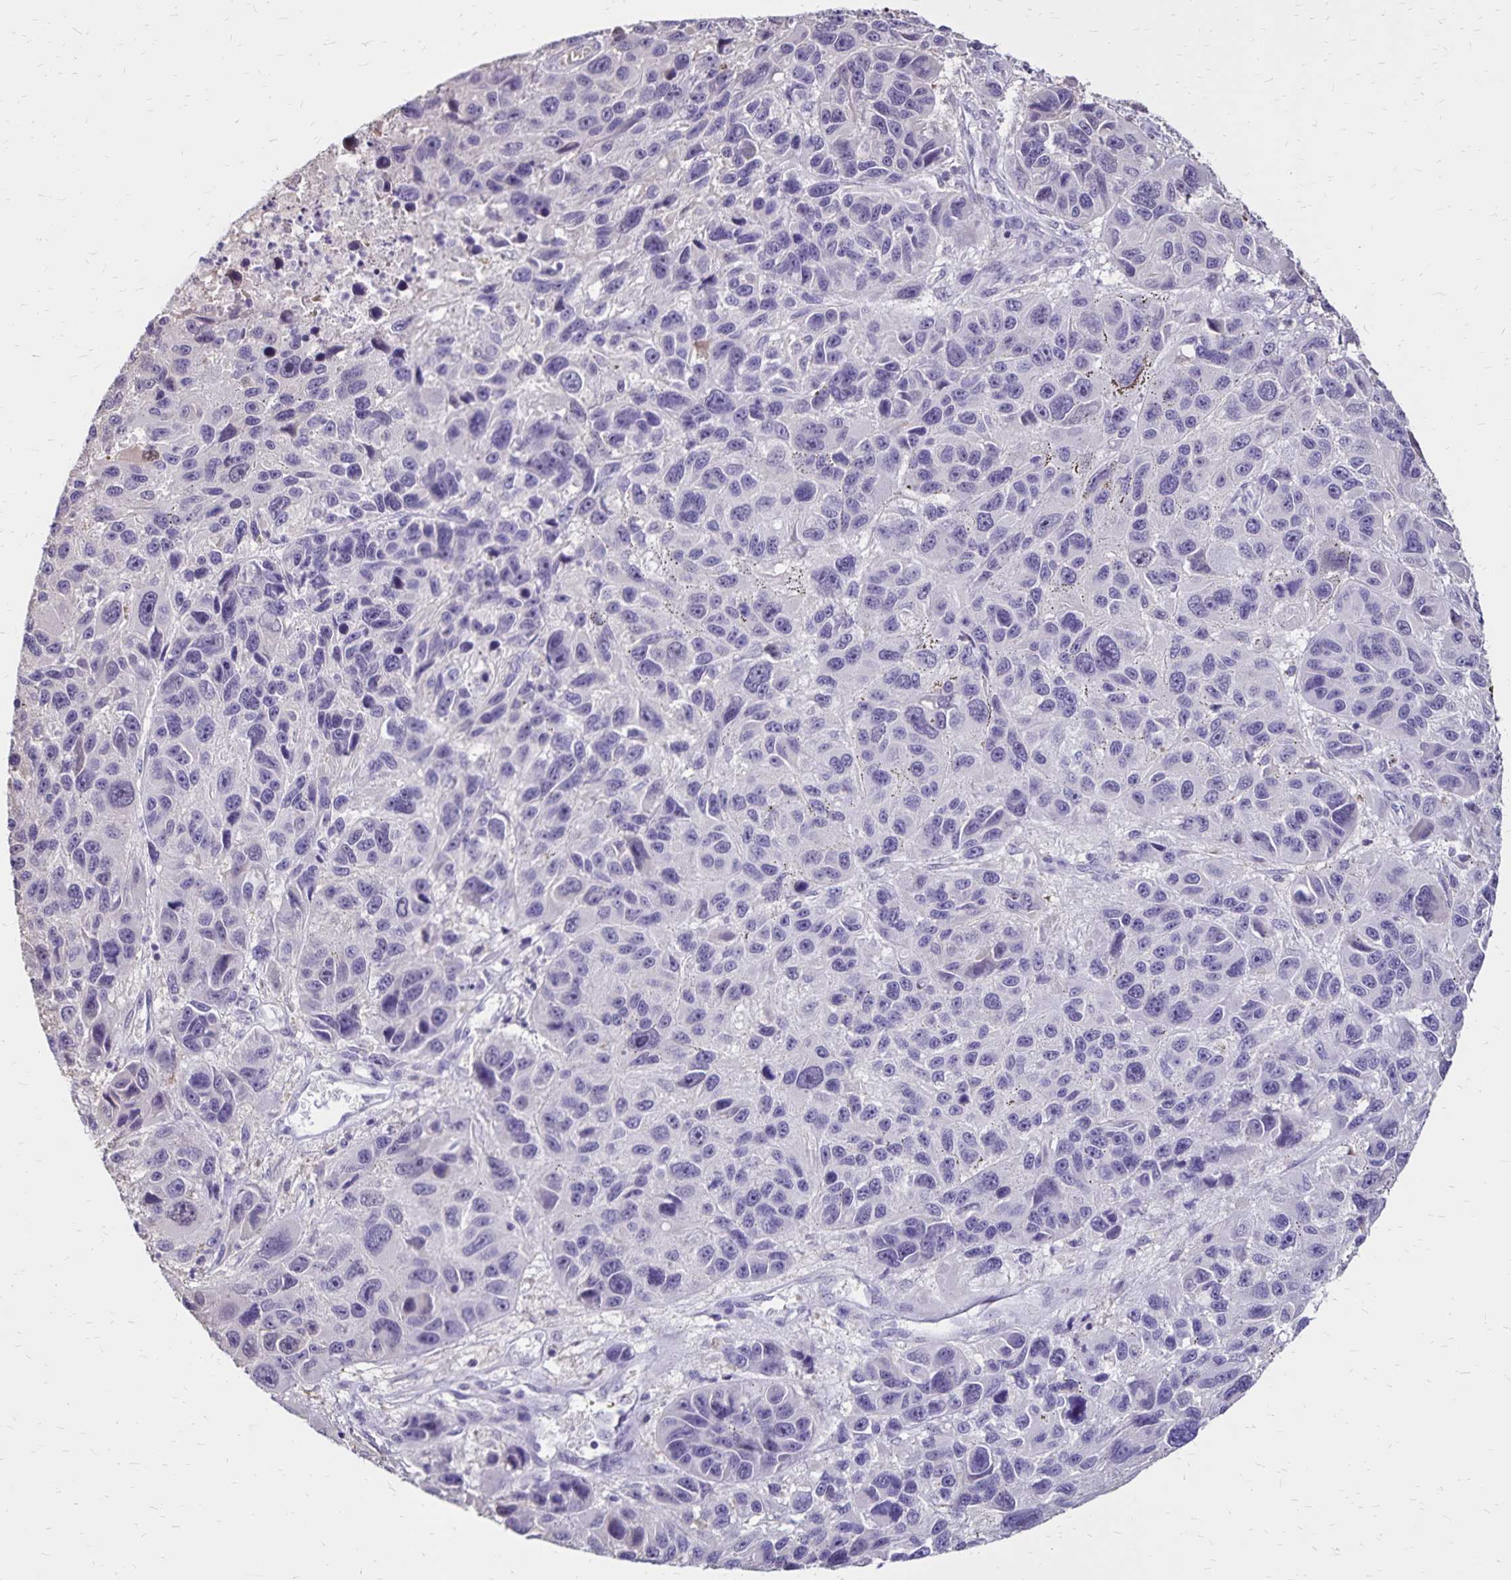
{"staining": {"intensity": "negative", "quantity": "none", "location": "none"}, "tissue": "melanoma", "cell_type": "Tumor cells", "image_type": "cancer", "snomed": [{"axis": "morphology", "description": "Malignant melanoma, NOS"}, {"axis": "topography", "description": "Skin"}], "caption": "Immunohistochemistry (IHC) micrograph of melanoma stained for a protein (brown), which displays no staining in tumor cells.", "gene": "SH3GL3", "patient": {"sex": "male", "age": 53}}